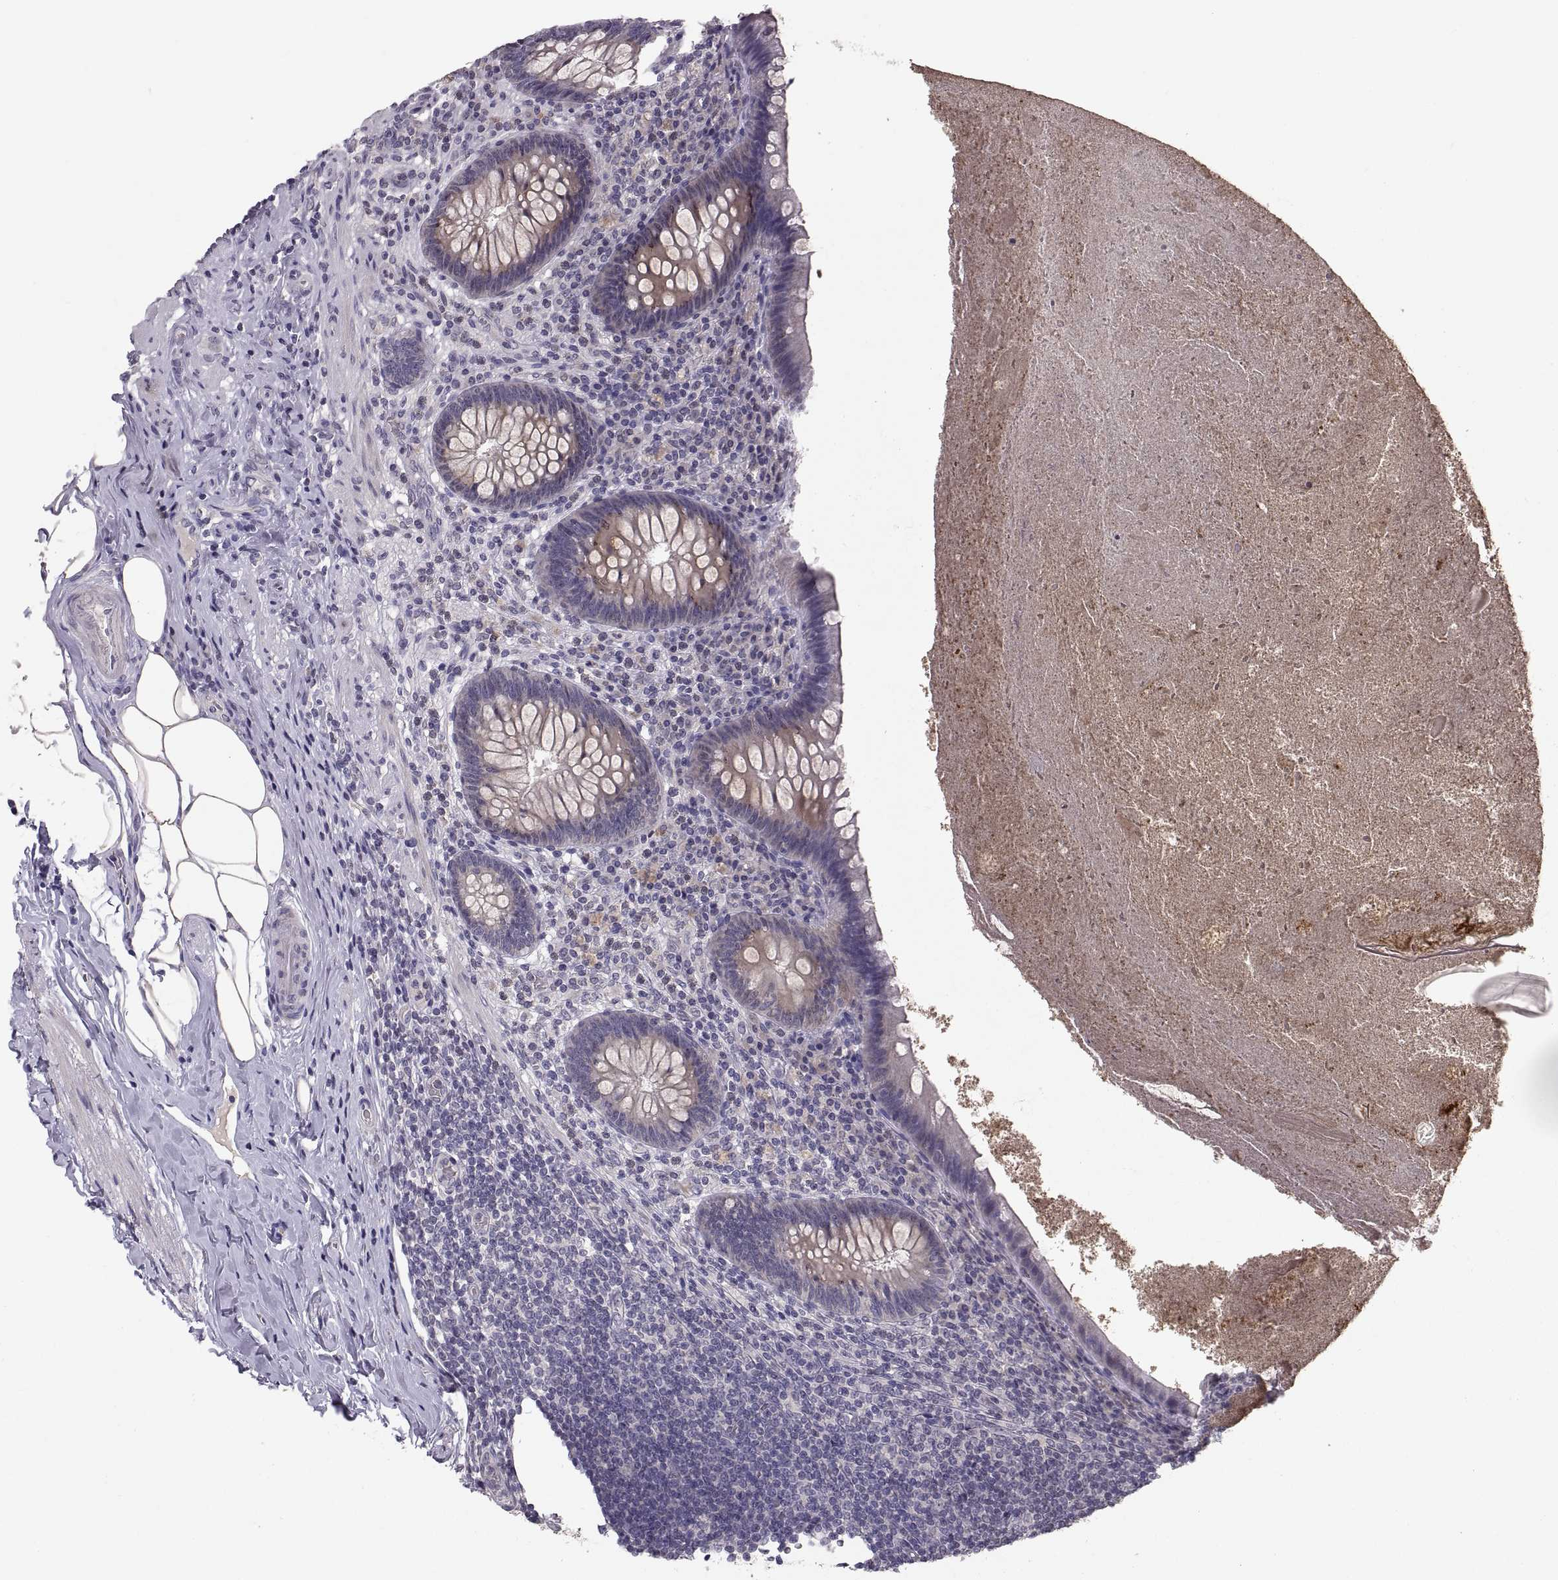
{"staining": {"intensity": "negative", "quantity": "none", "location": "none"}, "tissue": "appendix", "cell_type": "Glandular cells", "image_type": "normal", "snomed": [{"axis": "morphology", "description": "Normal tissue, NOS"}, {"axis": "topography", "description": "Appendix"}], "caption": "The immunohistochemistry image has no significant staining in glandular cells of appendix.", "gene": "PAX2", "patient": {"sex": "male", "age": 47}}